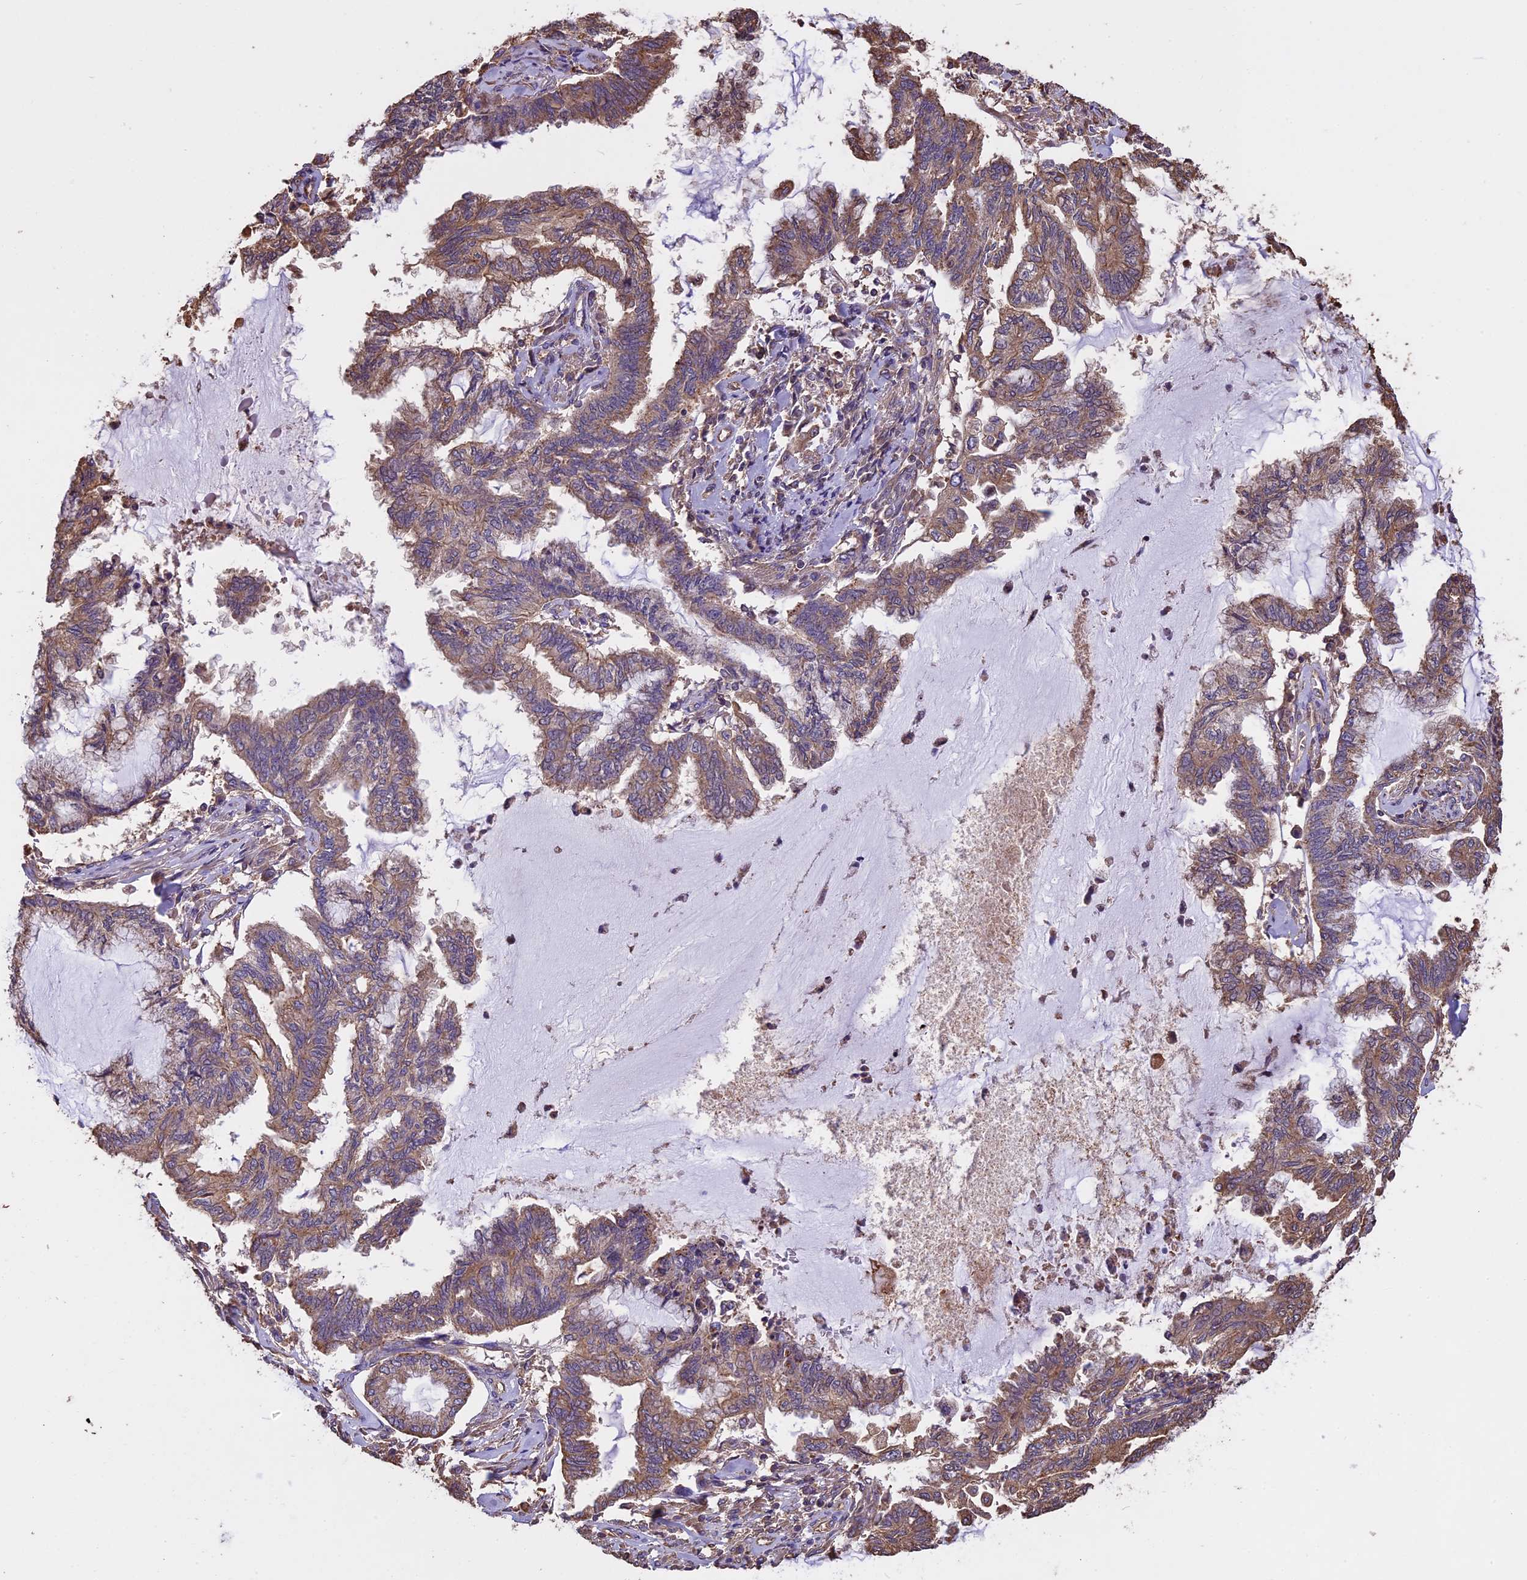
{"staining": {"intensity": "moderate", "quantity": ">75%", "location": "cytoplasmic/membranous"}, "tissue": "endometrial cancer", "cell_type": "Tumor cells", "image_type": "cancer", "snomed": [{"axis": "morphology", "description": "Adenocarcinoma, NOS"}, {"axis": "topography", "description": "Endometrium"}], "caption": "Protein analysis of endometrial adenocarcinoma tissue shows moderate cytoplasmic/membranous expression in approximately >75% of tumor cells. (DAB IHC, brown staining for protein, blue staining for nuclei).", "gene": "CHMP2A", "patient": {"sex": "female", "age": 86}}